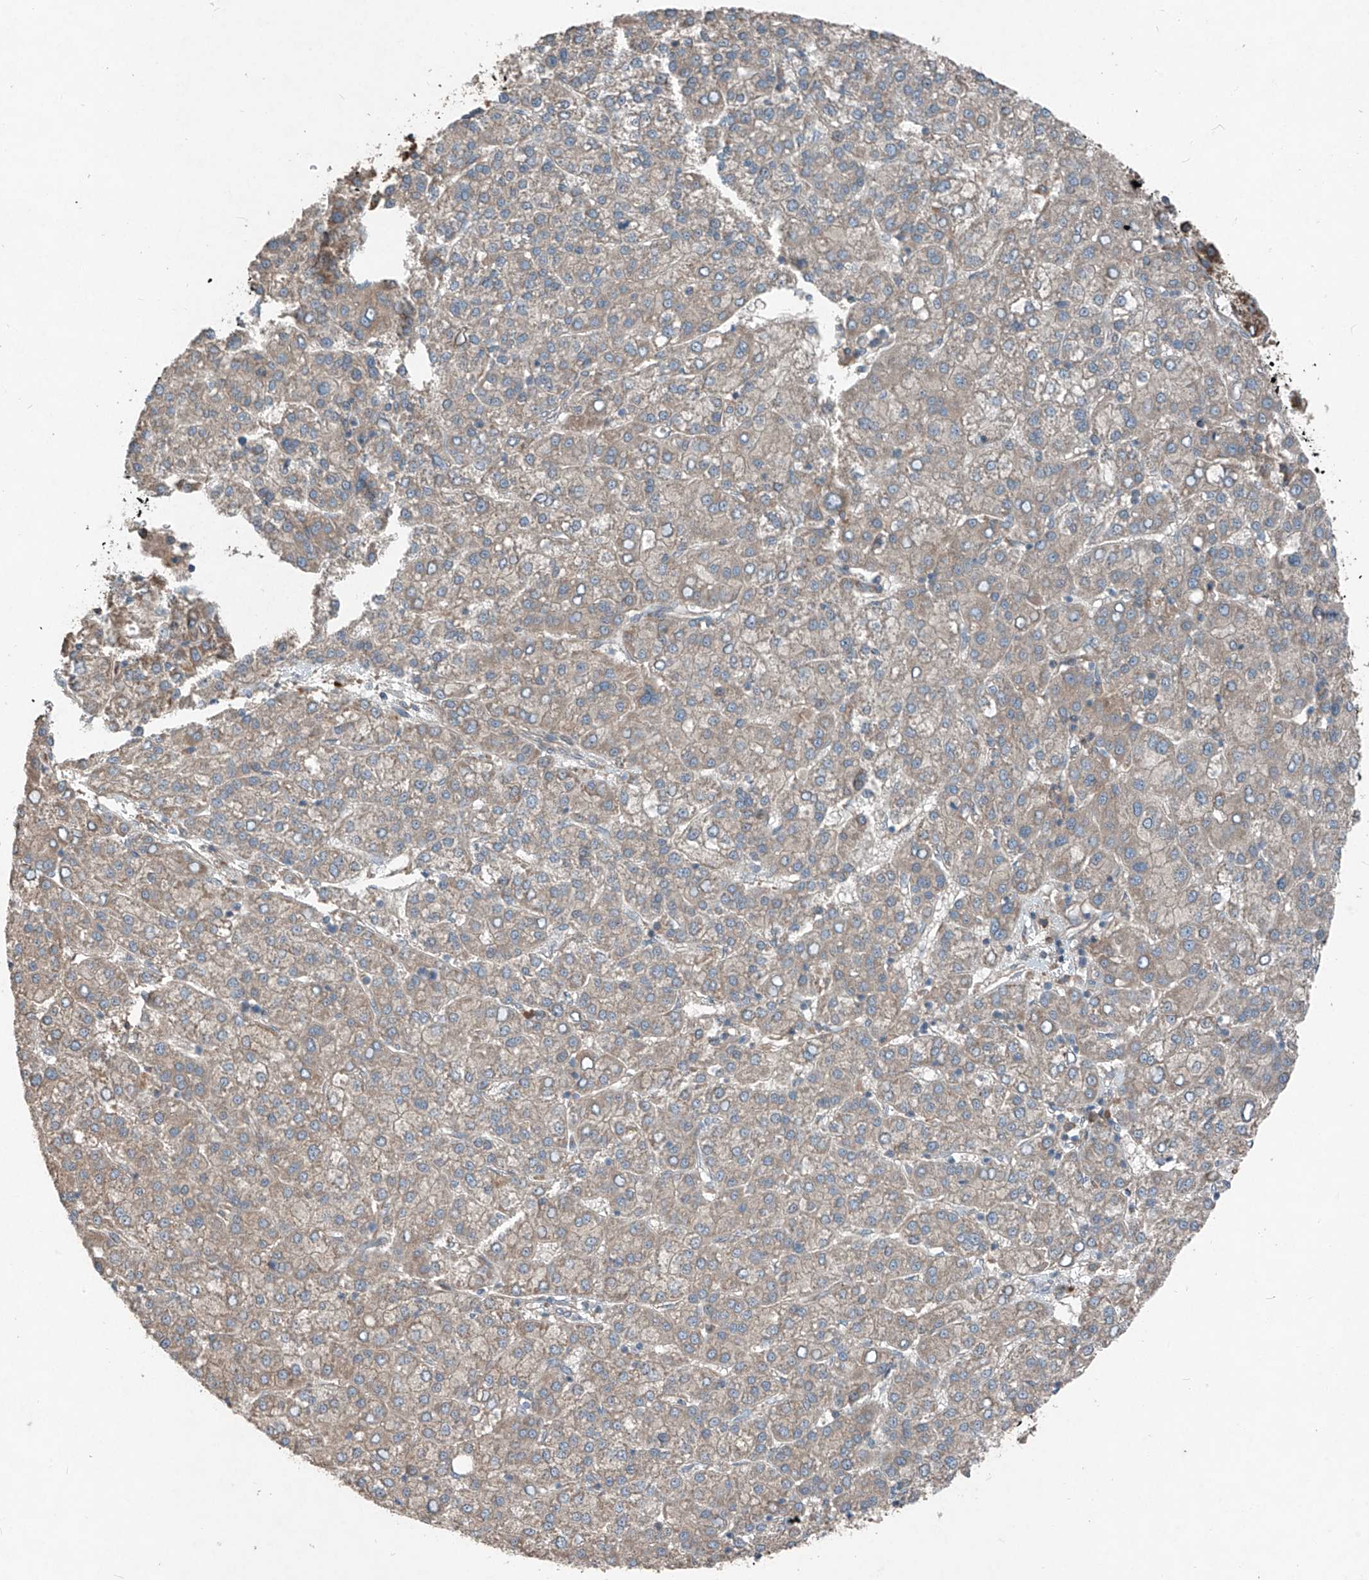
{"staining": {"intensity": "weak", "quantity": "<25%", "location": "cytoplasmic/membranous"}, "tissue": "liver cancer", "cell_type": "Tumor cells", "image_type": "cancer", "snomed": [{"axis": "morphology", "description": "Carcinoma, Hepatocellular, NOS"}, {"axis": "topography", "description": "Liver"}], "caption": "There is no significant expression in tumor cells of liver hepatocellular carcinoma.", "gene": "FOXRED2", "patient": {"sex": "female", "age": 58}}